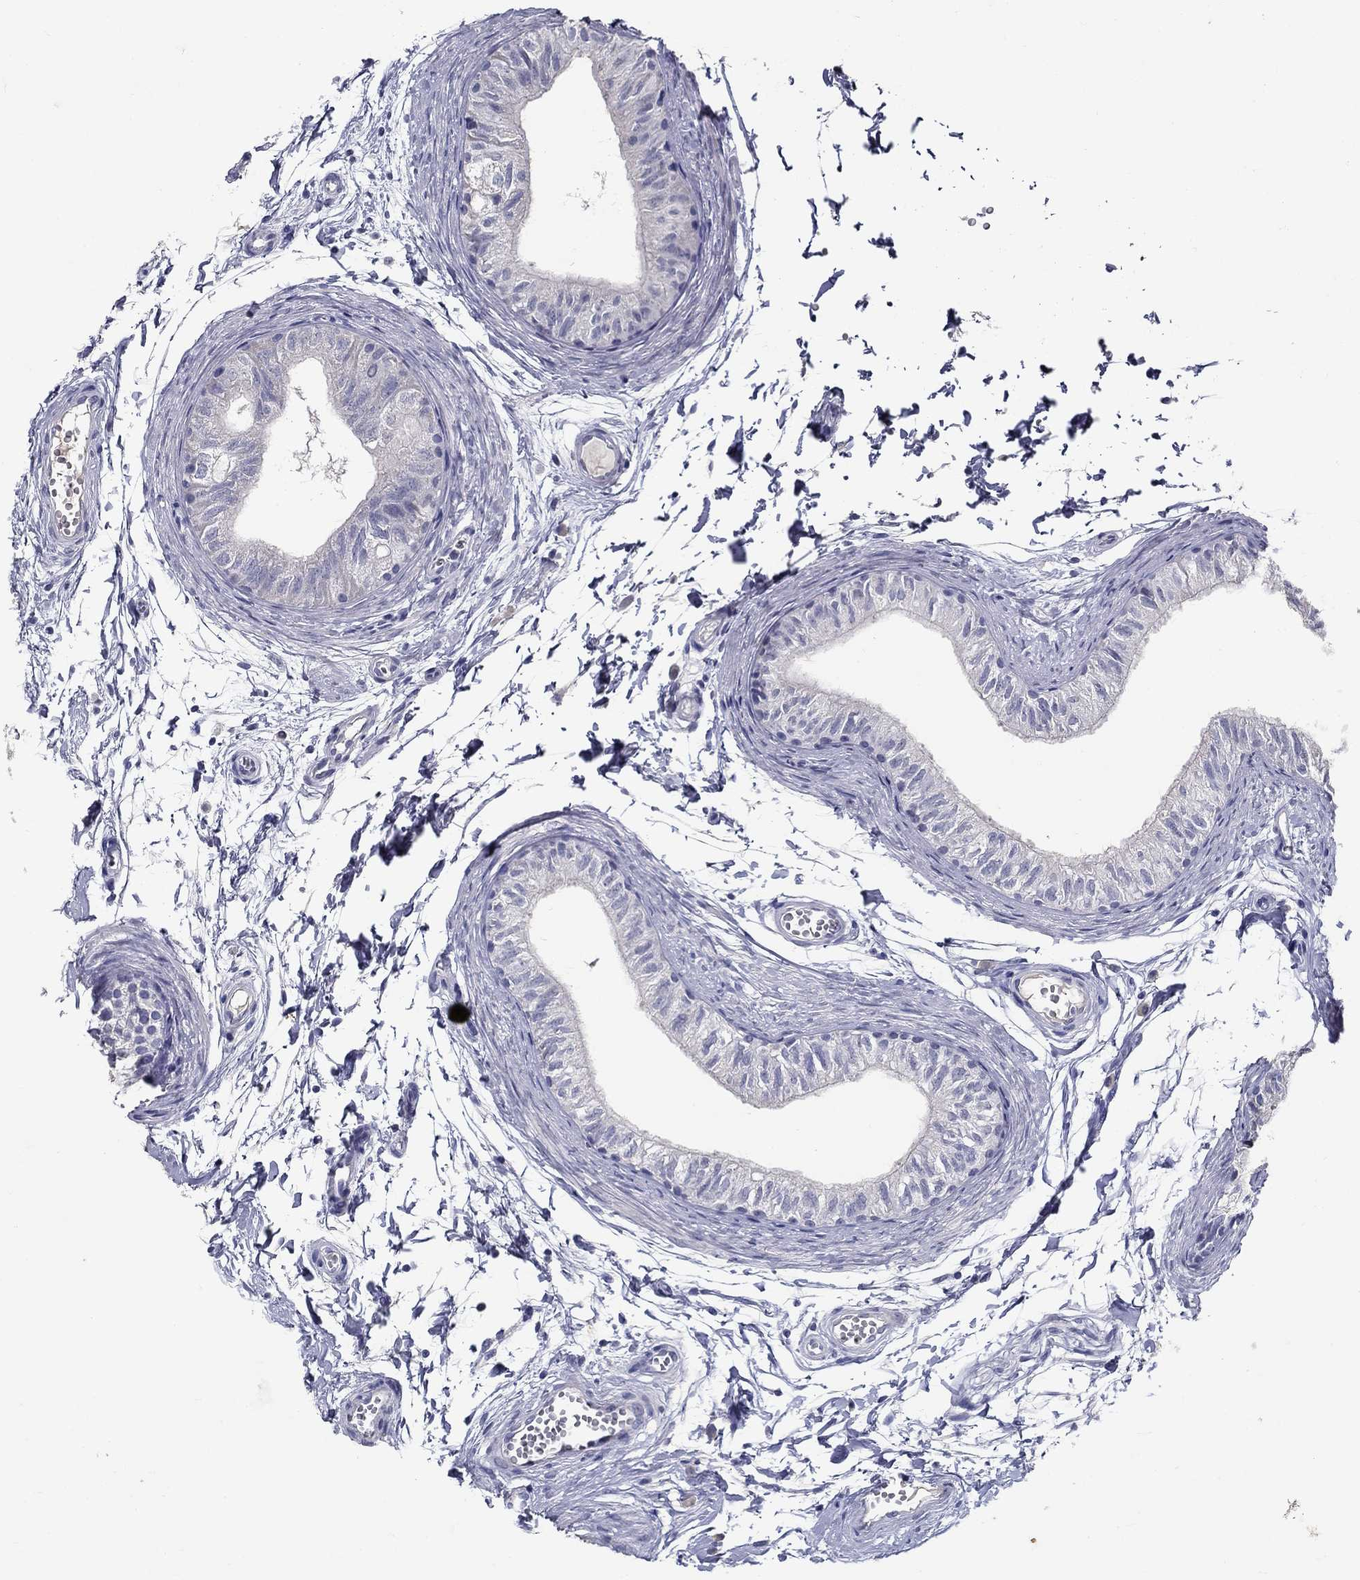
{"staining": {"intensity": "negative", "quantity": "none", "location": "none"}, "tissue": "epididymis", "cell_type": "Glandular cells", "image_type": "normal", "snomed": [{"axis": "morphology", "description": "Normal tissue, NOS"}, {"axis": "topography", "description": "Epididymis"}], "caption": "Immunohistochemical staining of normal human epididymis reveals no significant staining in glandular cells. Nuclei are stained in blue.", "gene": "POMC", "patient": {"sex": "male", "age": 22}}